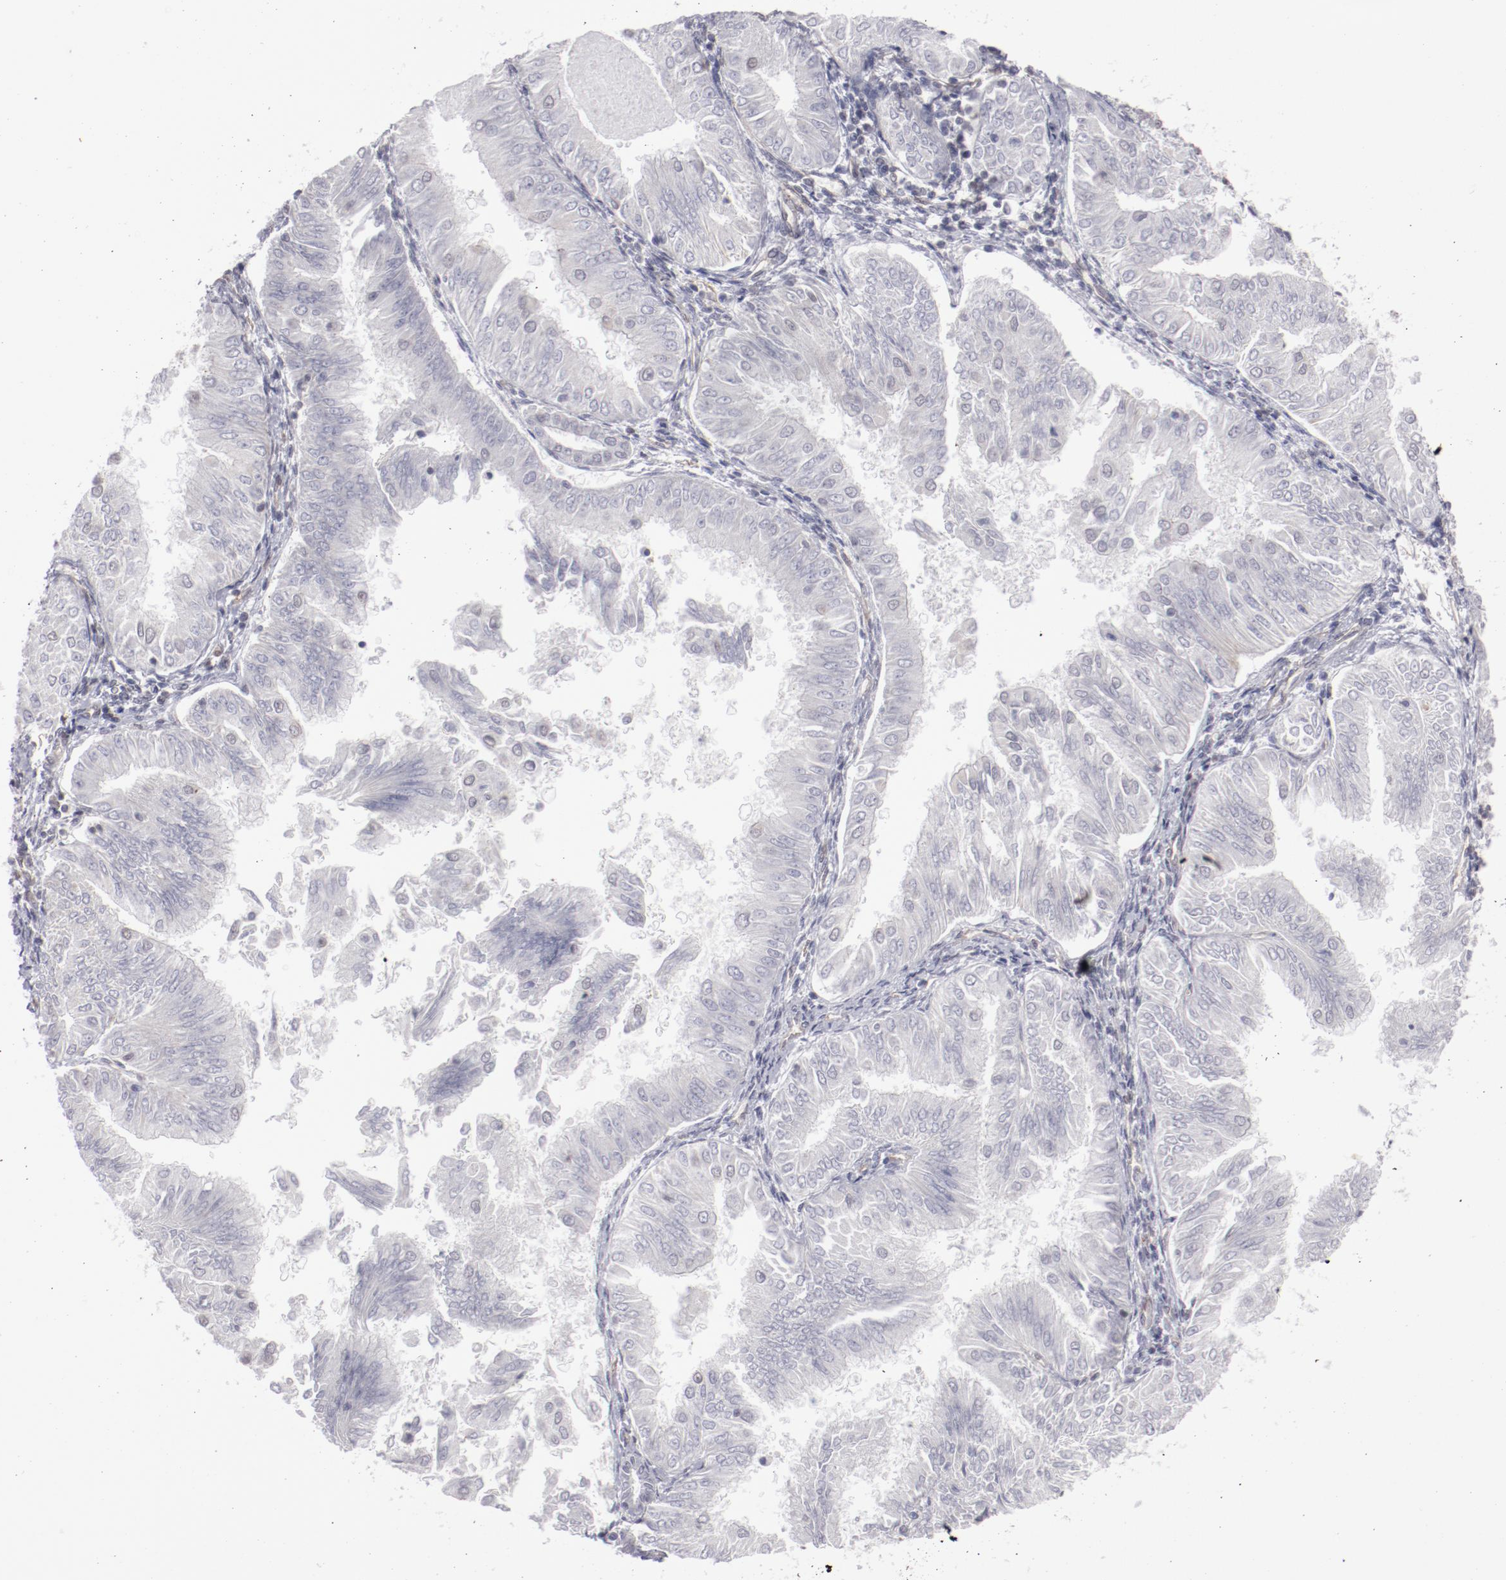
{"staining": {"intensity": "negative", "quantity": "none", "location": "none"}, "tissue": "endometrial cancer", "cell_type": "Tumor cells", "image_type": "cancer", "snomed": [{"axis": "morphology", "description": "Adenocarcinoma, NOS"}, {"axis": "topography", "description": "Endometrium"}], "caption": "This is an IHC photomicrograph of human endometrial cancer (adenocarcinoma). There is no expression in tumor cells.", "gene": "LEF1", "patient": {"sex": "female", "age": 53}}